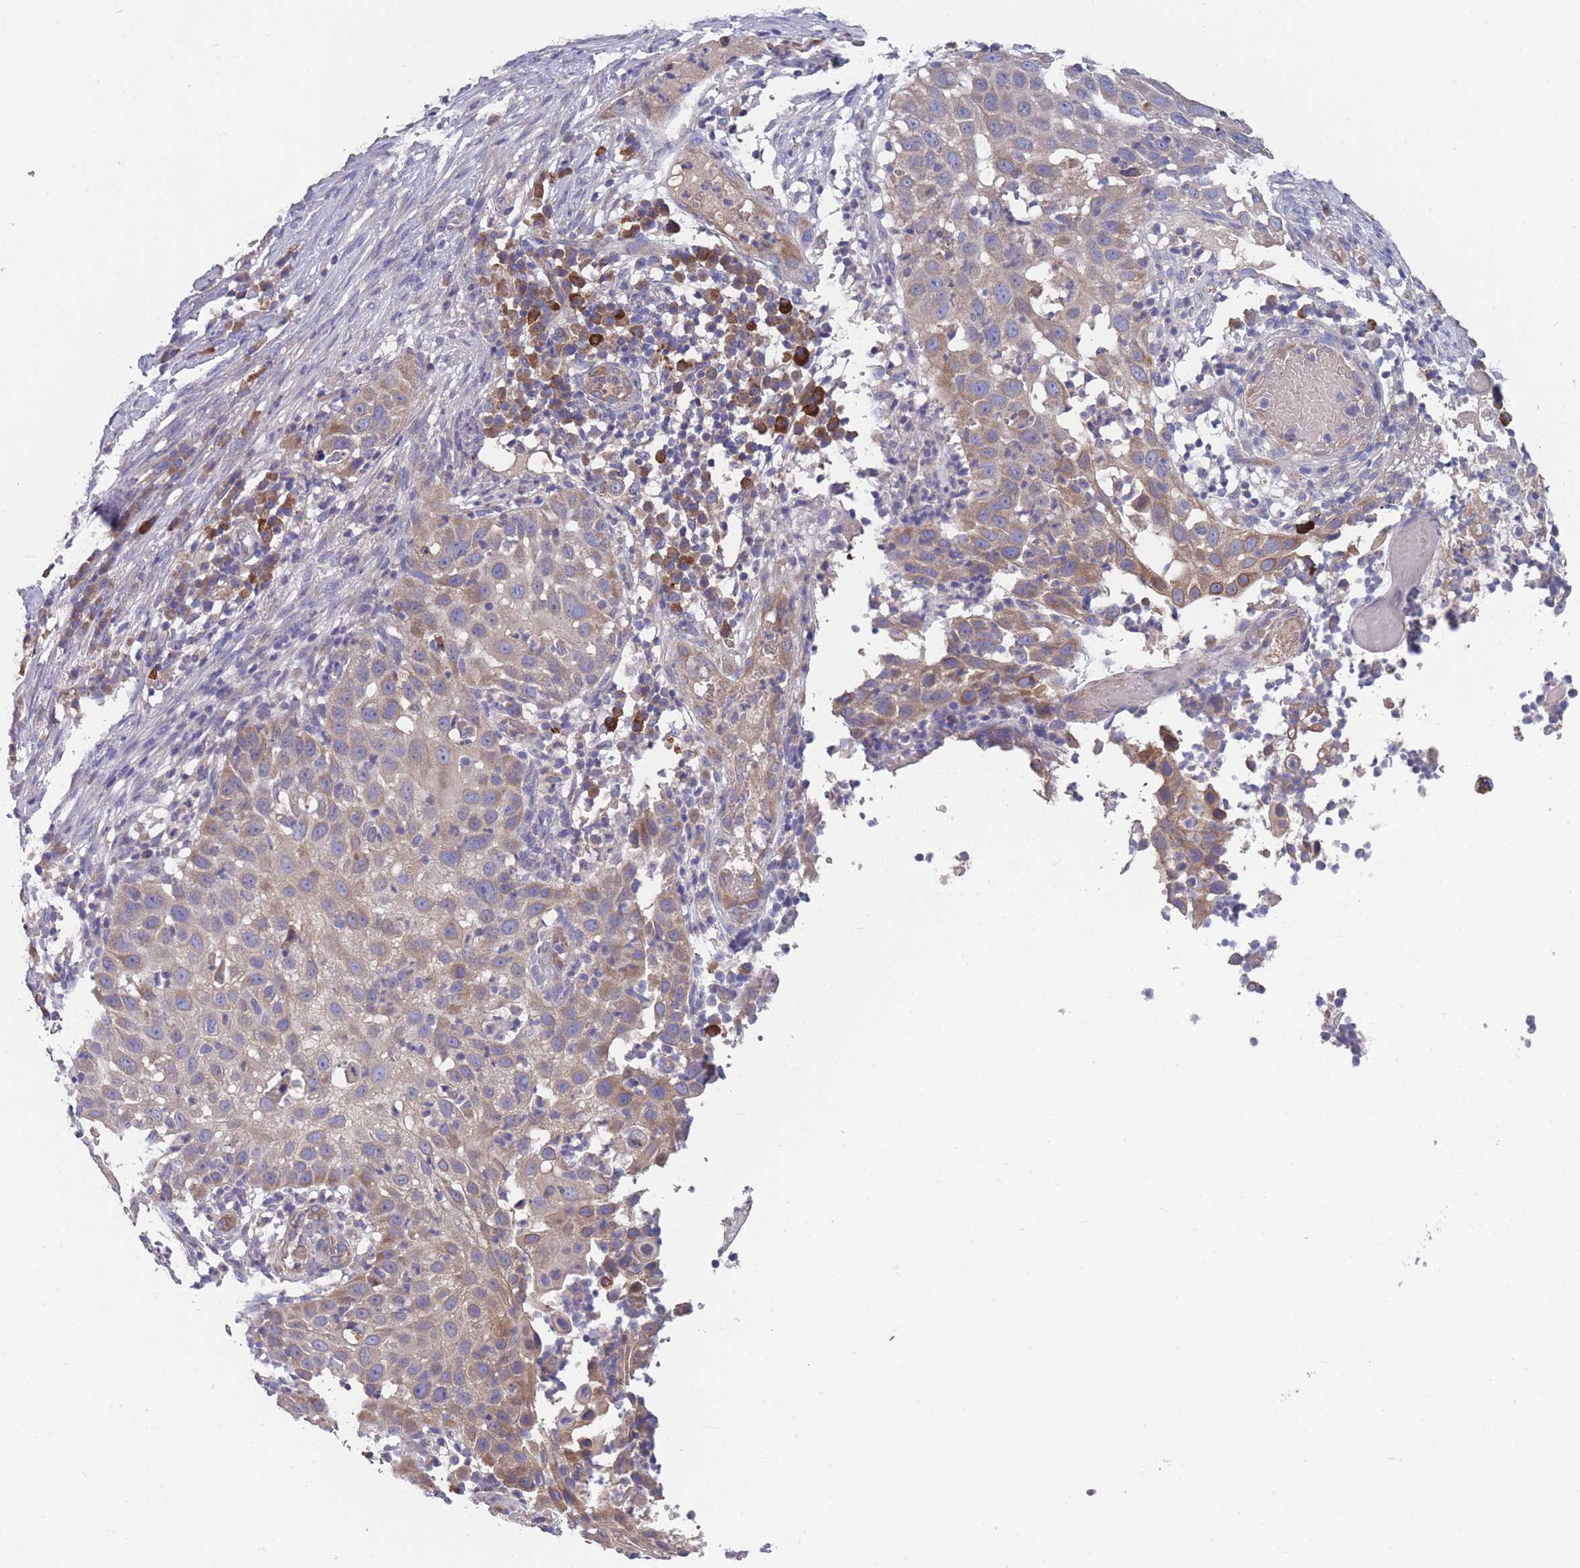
{"staining": {"intensity": "weak", "quantity": ">75%", "location": "cytoplasmic/membranous"}, "tissue": "skin cancer", "cell_type": "Tumor cells", "image_type": "cancer", "snomed": [{"axis": "morphology", "description": "Squamous cell carcinoma, NOS"}, {"axis": "topography", "description": "Skin"}], "caption": "Protein staining demonstrates weak cytoplasmic/membranous expression in about >75% of tumor cells in skin cancer (squamous cell carcinoma).", "gene": "STIM2", "patient": {"sex": "female", "age": 44}}